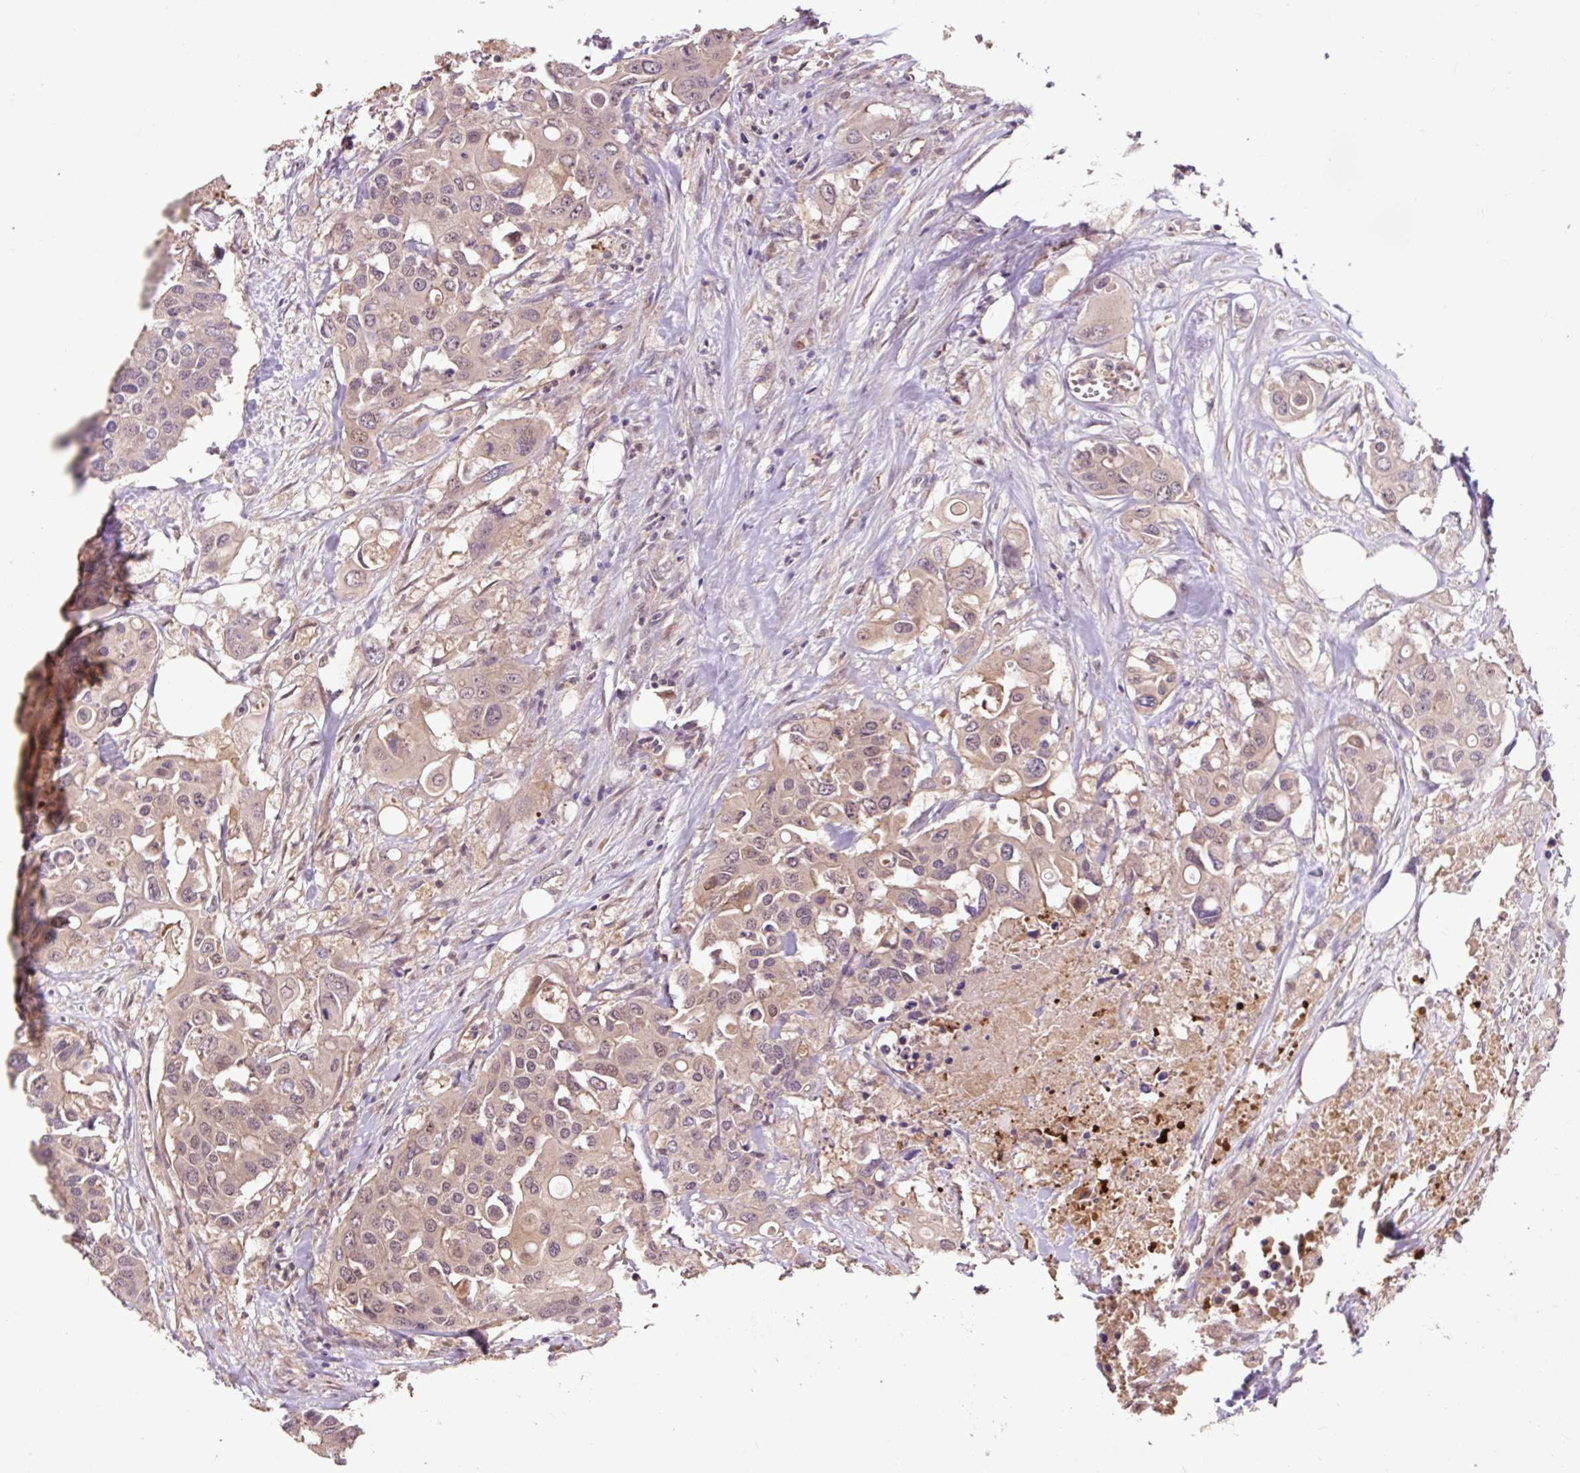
{"staining": {"intensity": "weak", "quantity": ">75%", "location": "cytoplasmic/membranous,nuclear"}, "tissue": "colorectal cancer", "cell_type": "Tumor cells", "image_type": "cancer", "snomed": [{"axis": "morphology", "description": "Adenocarcinoma, NOS"}, {"axis": "topography", "description": "Colon"}], "caption": "Tumor cells show low levels of weak cytoplasmic/membranous and nuclear staining in approximately >75% of cells in colorectal cancer.", "gene": "MMS19", "patient": {"sex": "male", "age": 77}}